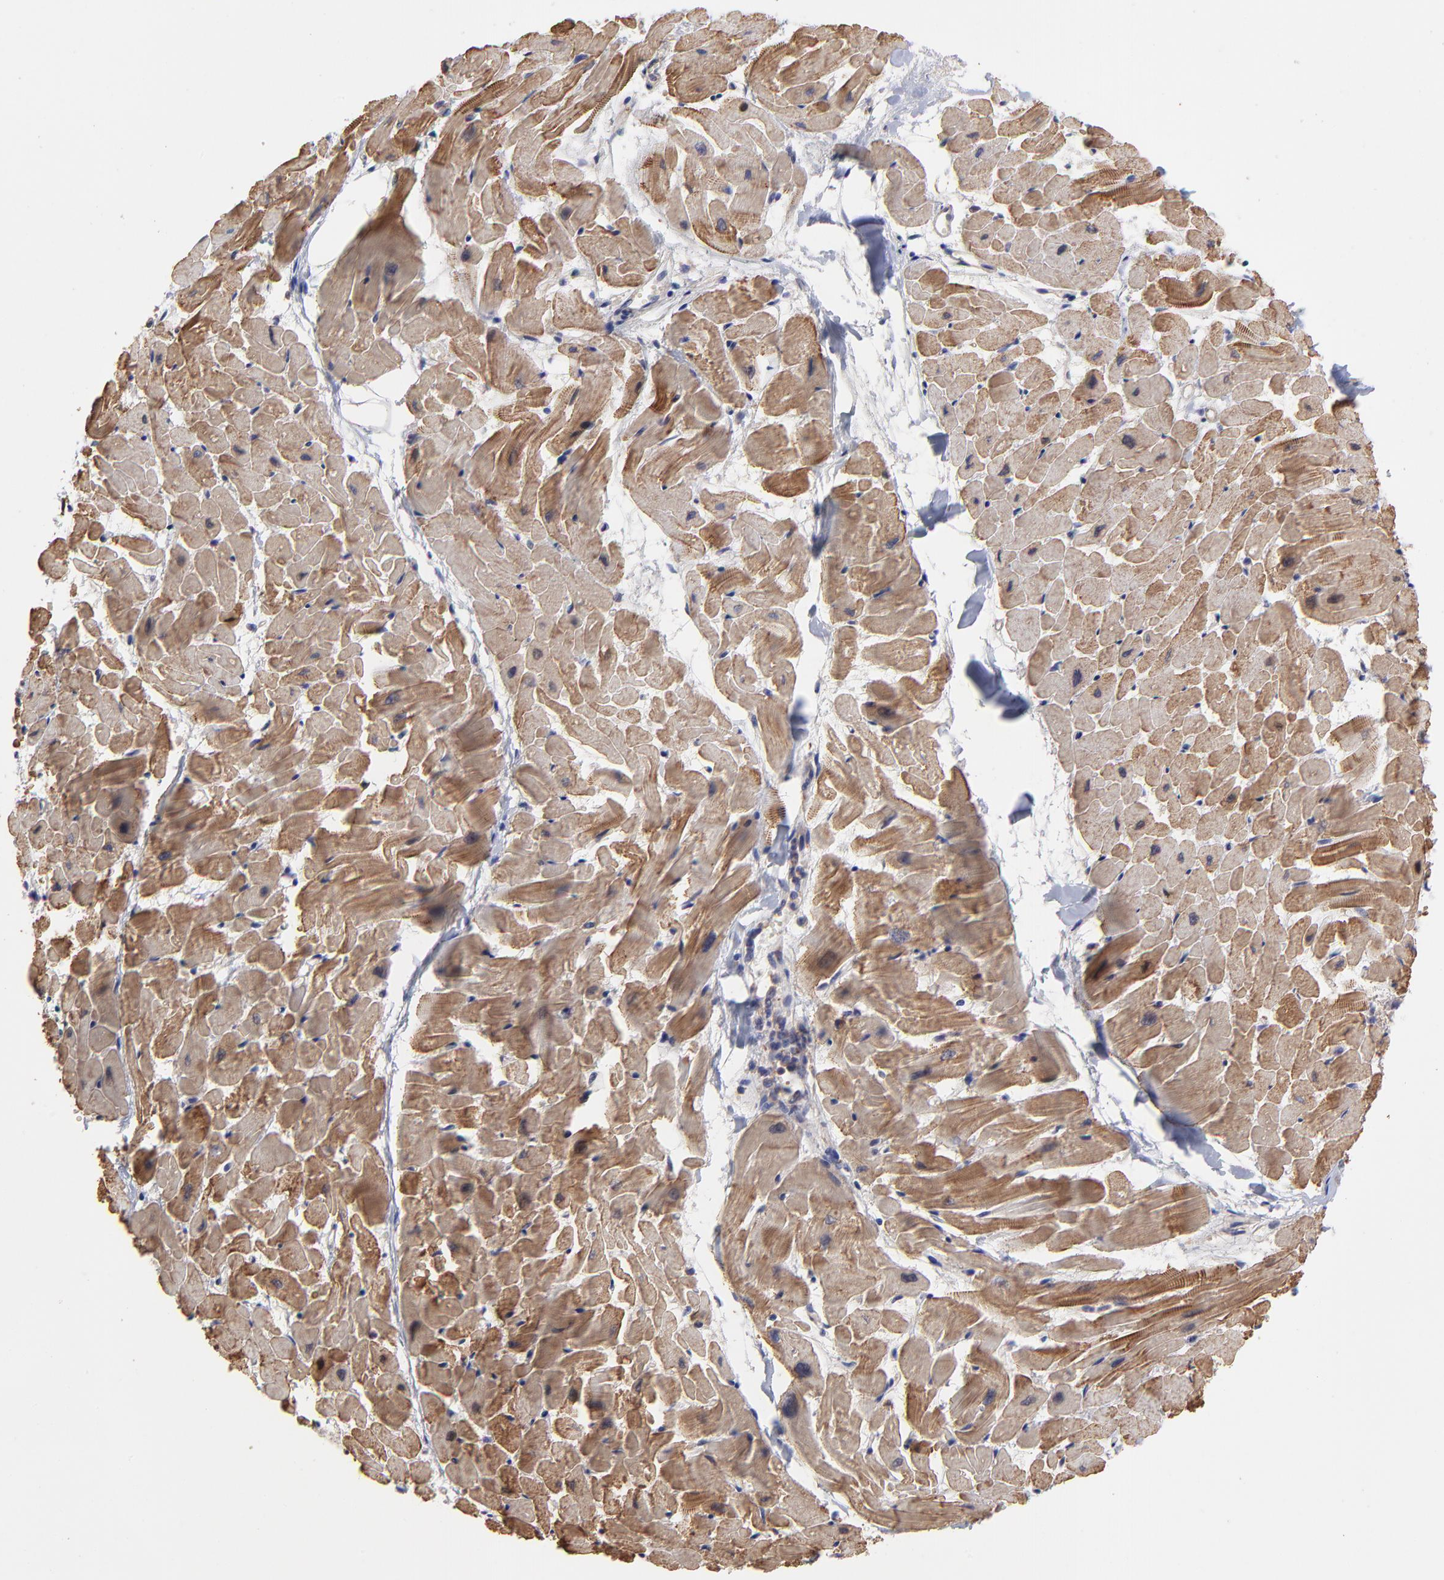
{"staining": {"intensity": "strong", "quantity": ">75%", "location": "cytoplasmic/membranous"}, "tissue": "heart muscle", "cell_type": "Cardiomyocytes", "image_type": "normal", "snomed": [{"axis": "morphology", "description": "Normal tissue, NOS"}, {"axis": "topography", "description": "Heart"}], "caption": "Immunohistochemical staining of normal heart muscle reveals strong cytoplasmic/membranous protein expression in about >75% of cardiomyocytes. (Stains: DAB in brown, nuclei in blue, Microscopy: brightfield microscopy at high magnification).", "gene": "ASB7", "patient": {"sex": "female", "age": 19}}